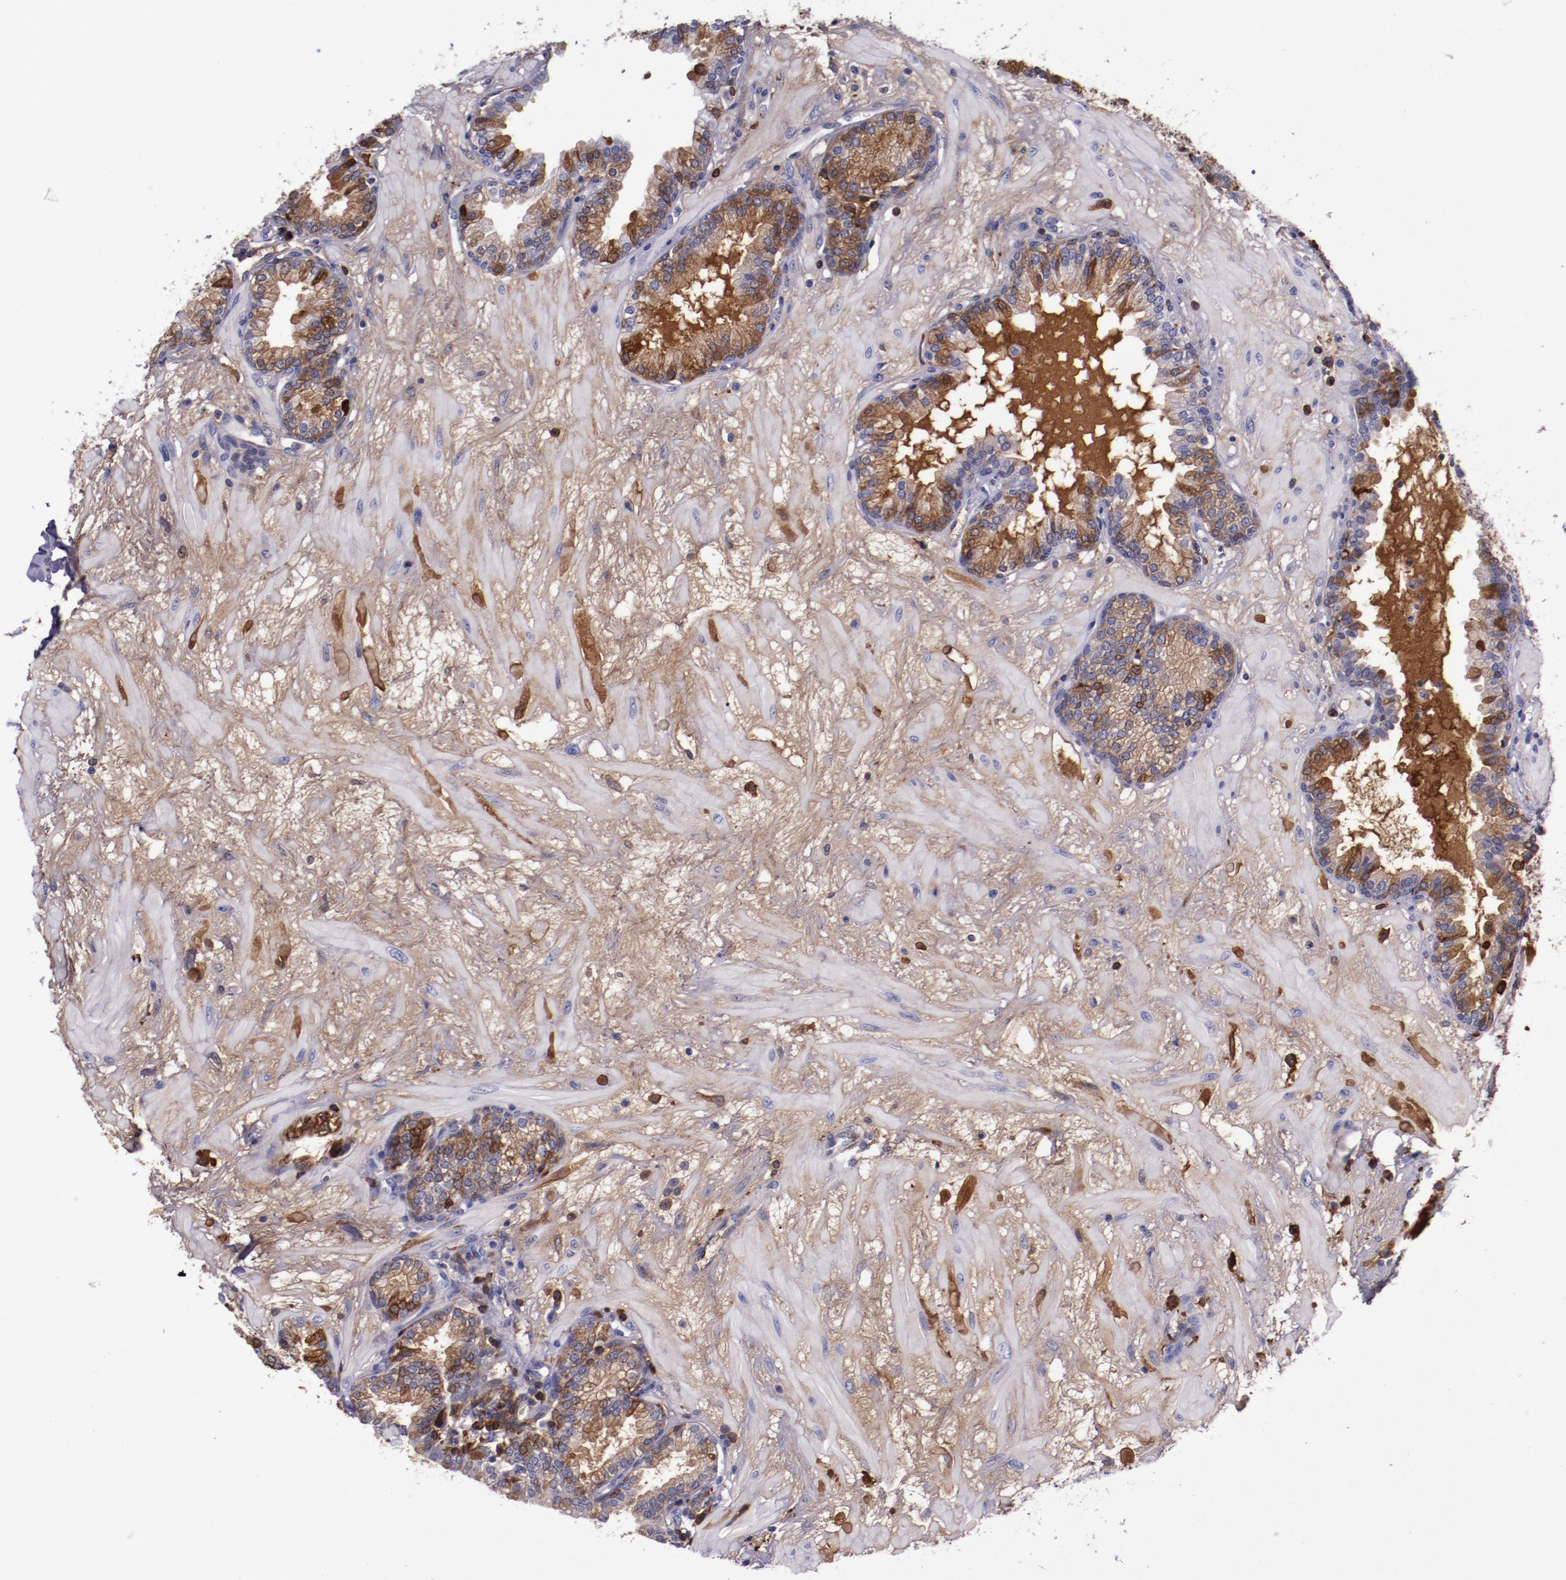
{"staining": {"intensity": "moderate", "quantity": "<25%", "location": "cytoplasmic/membranous"}, "tissue": "prostate", "cell_type": "Glandular cells", "image_type": "normal", "snomed": [{"axis": "morphology", "description": "Normal tissue, NOS"}, {"axis": "topography", "description": "Prostate"}], "caption": "DAB immunohistochemical staining of unremarkable prostate exhibits moderate cytoplasmic/membranous protein staining in approximately <25% of glandular cells.", "gene": "APOH", "patient": {"sex": "male", "age": 64}}